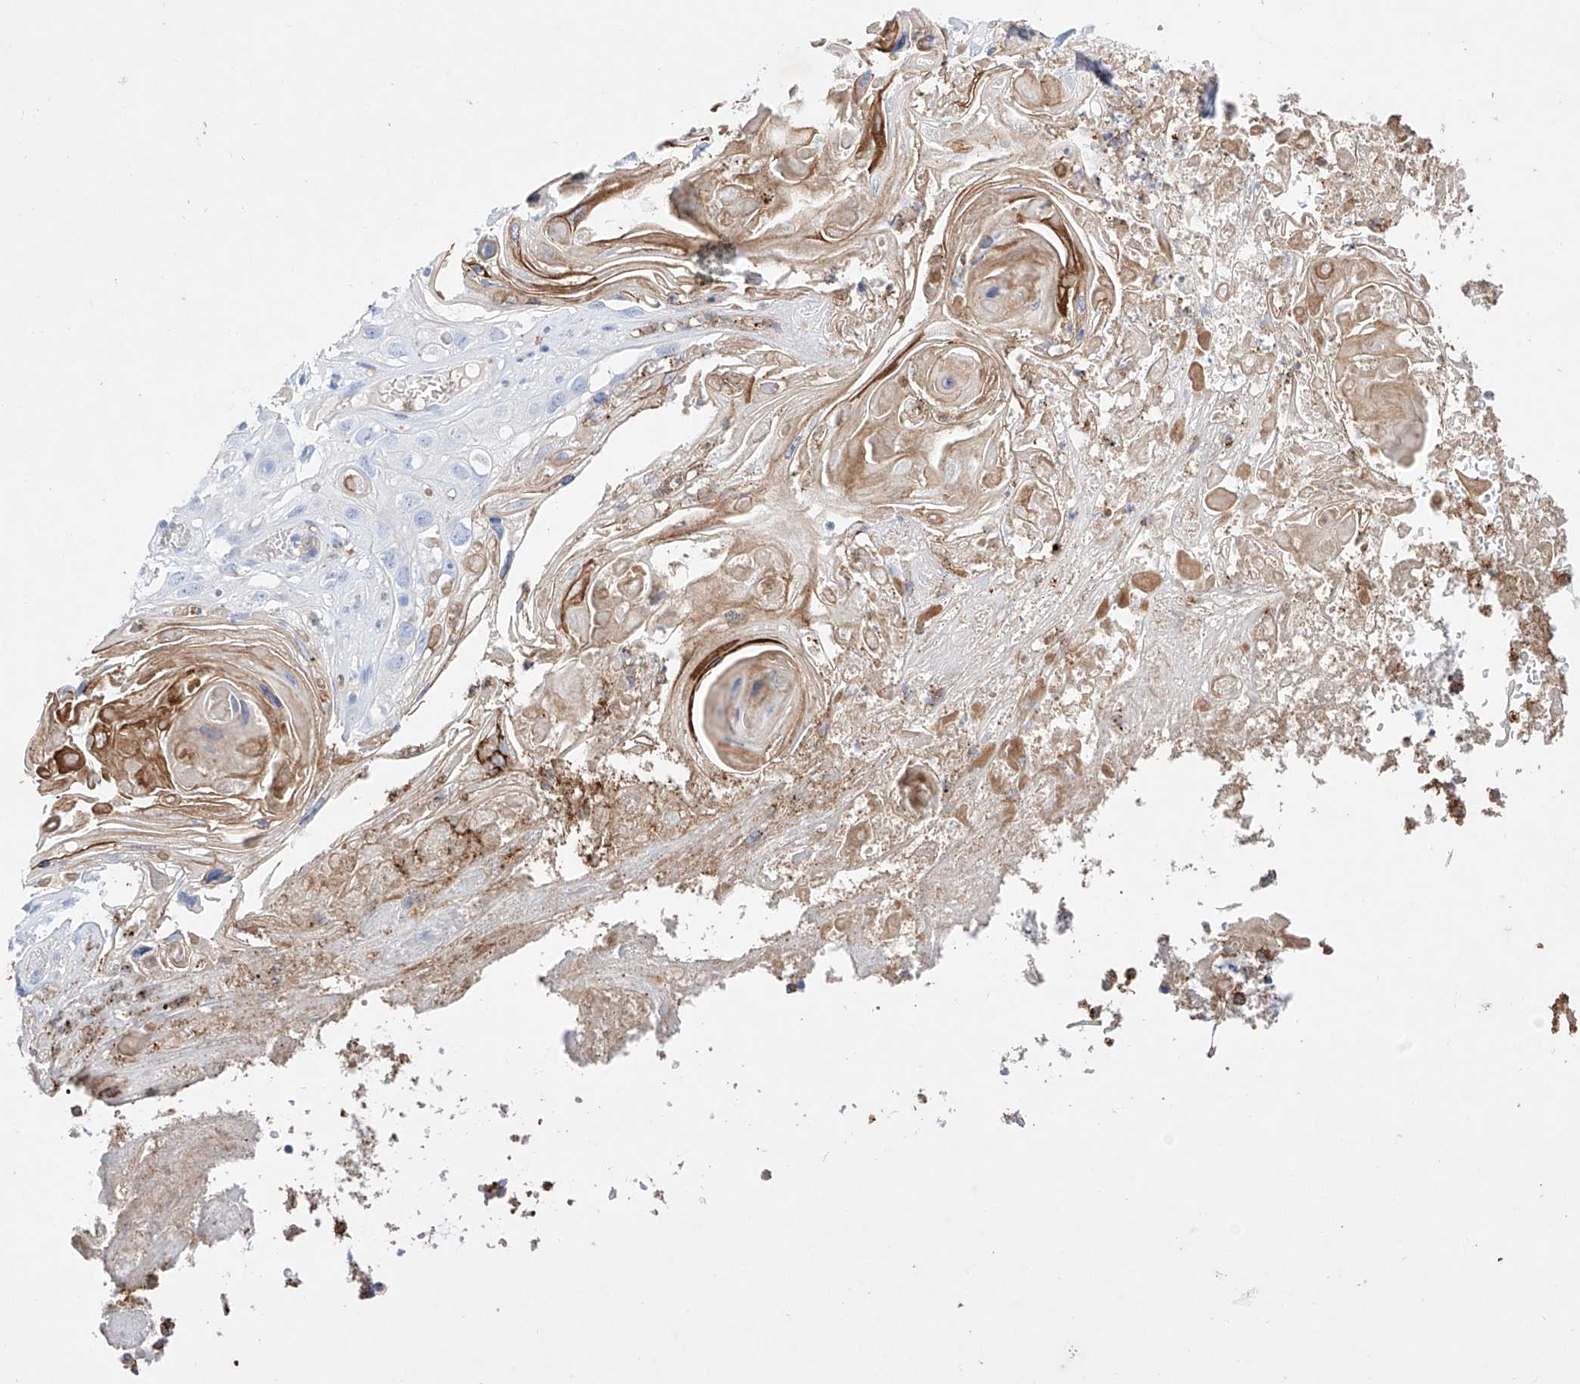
{"staining": {"intensity": "moderate", "quantity": "<25%", "location": "cytoplasmic/membranous"}, "tissue": "skin cancer", "cell_type": "Tumor cells", "image_type": "cancer", "snomed": [{"axis": "morphology", "description": "Squamous cell carcinoma, NOS"}, {"axis": "topography", "description": "Skin"}], "caption": "Protein staining reveals moderate cytoplasmic/membranous expression in approximately <25% of tumor cells in squamous cell carcinoma (skin). The staining was performed using DAB to visualize the protein expression in brown, while the nuclei were stained in blue with hematoxylin (Magnification: 20x).", "gene": "TM7SF2", "patient": {"sex": "male", "age": 55}}